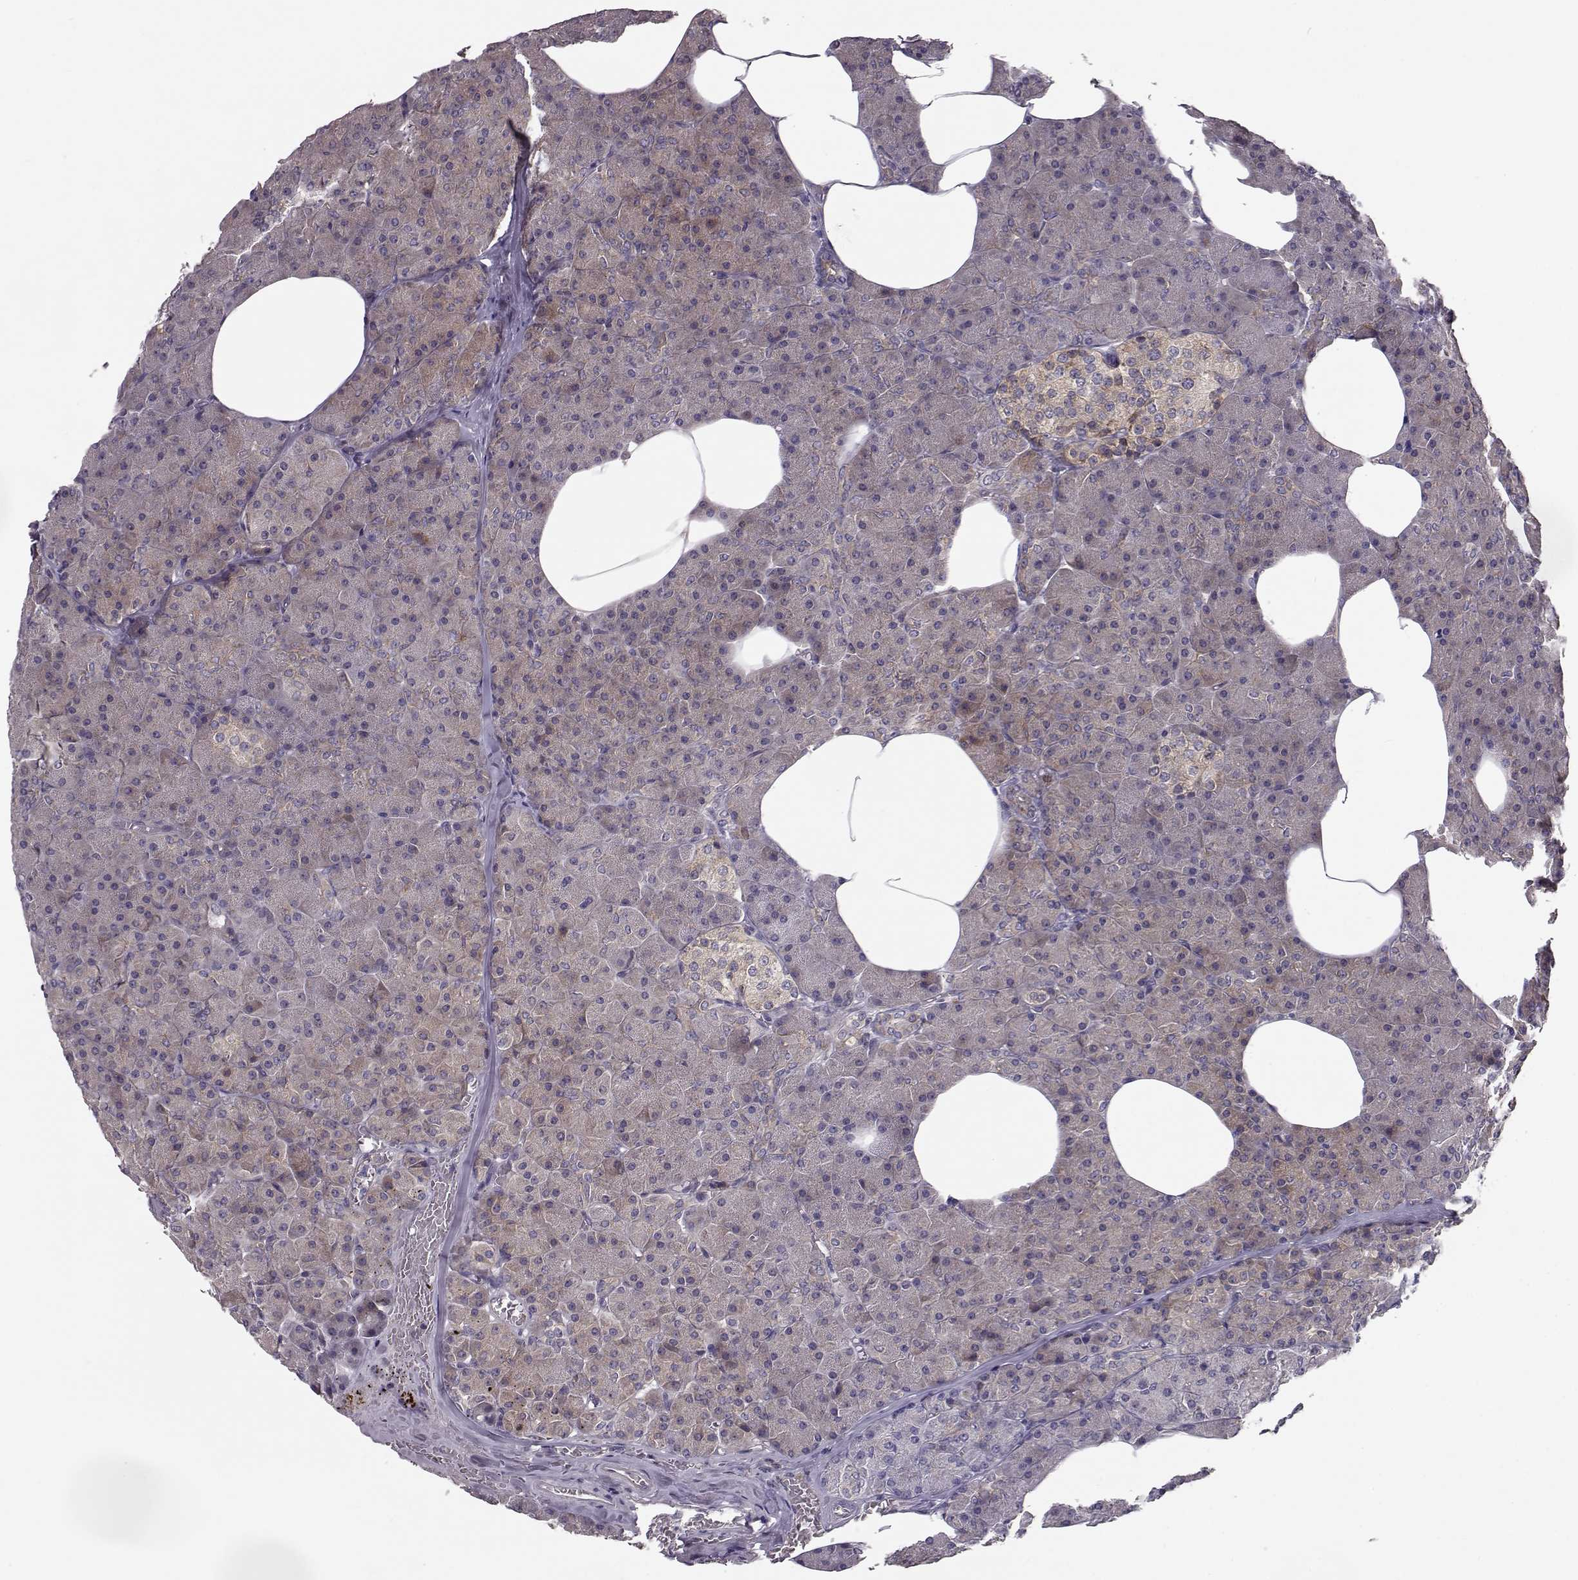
{"staining": {"intensity": "negative", "quantity": "none", "location": "none"}, "tissue": "pancreas", "cell_type": "Exocrine glandular cells", "image_type": "normal", "snomed": [{"axis": "morphology", "description": "Normal tissue, NOS"}, {"axis": "topography", "description": "Pancreas"}], "caption": "IHC photomicrograph of benign pancreas: pancreas stained with DAB (3,3'-diaminobenzidine) exhibits no significant protein expression in exocrine glandular cells.", "gene": "RANBP1", "patient": {"sex": "female", "age": 45}}